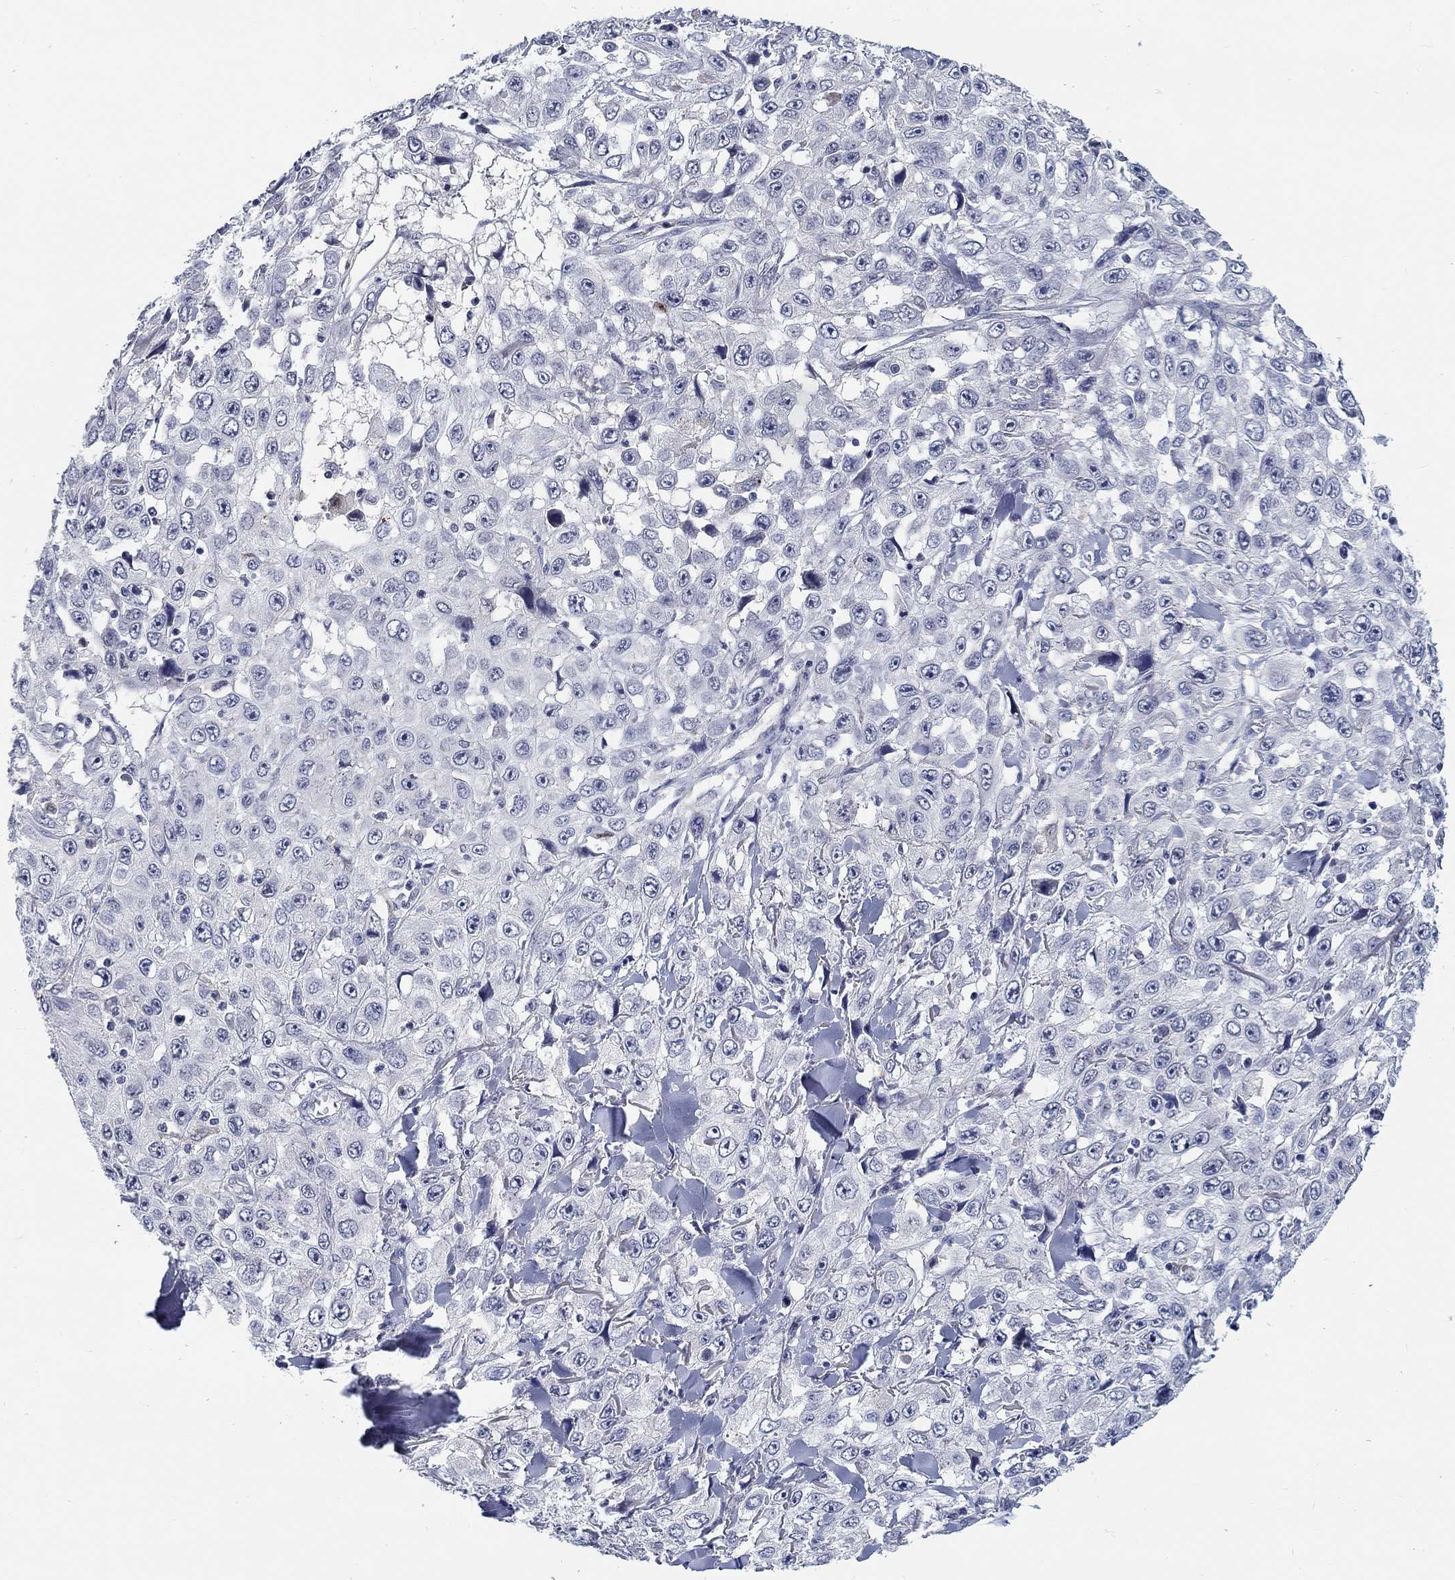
{"staining": {"intensity": "negative", "quantity": "none", "location": "none"}, "tissue": "skin cancer", "cell_type": "Tumor cells", "image_type": "cancer", "snomed": [{"axis": "morphology", "description": "Squamous cell carcinoma, NOS"}, {"axis": "topography", "description": "Skin"}], "caption": "Immunohistochemistry (IHC) image of human skin squamous cell carcinoma stained for a protein (brown), which displays no expression in tumor cells.", "gene": "SMIM18", "patient": {"sex": "male", "age": 82}}